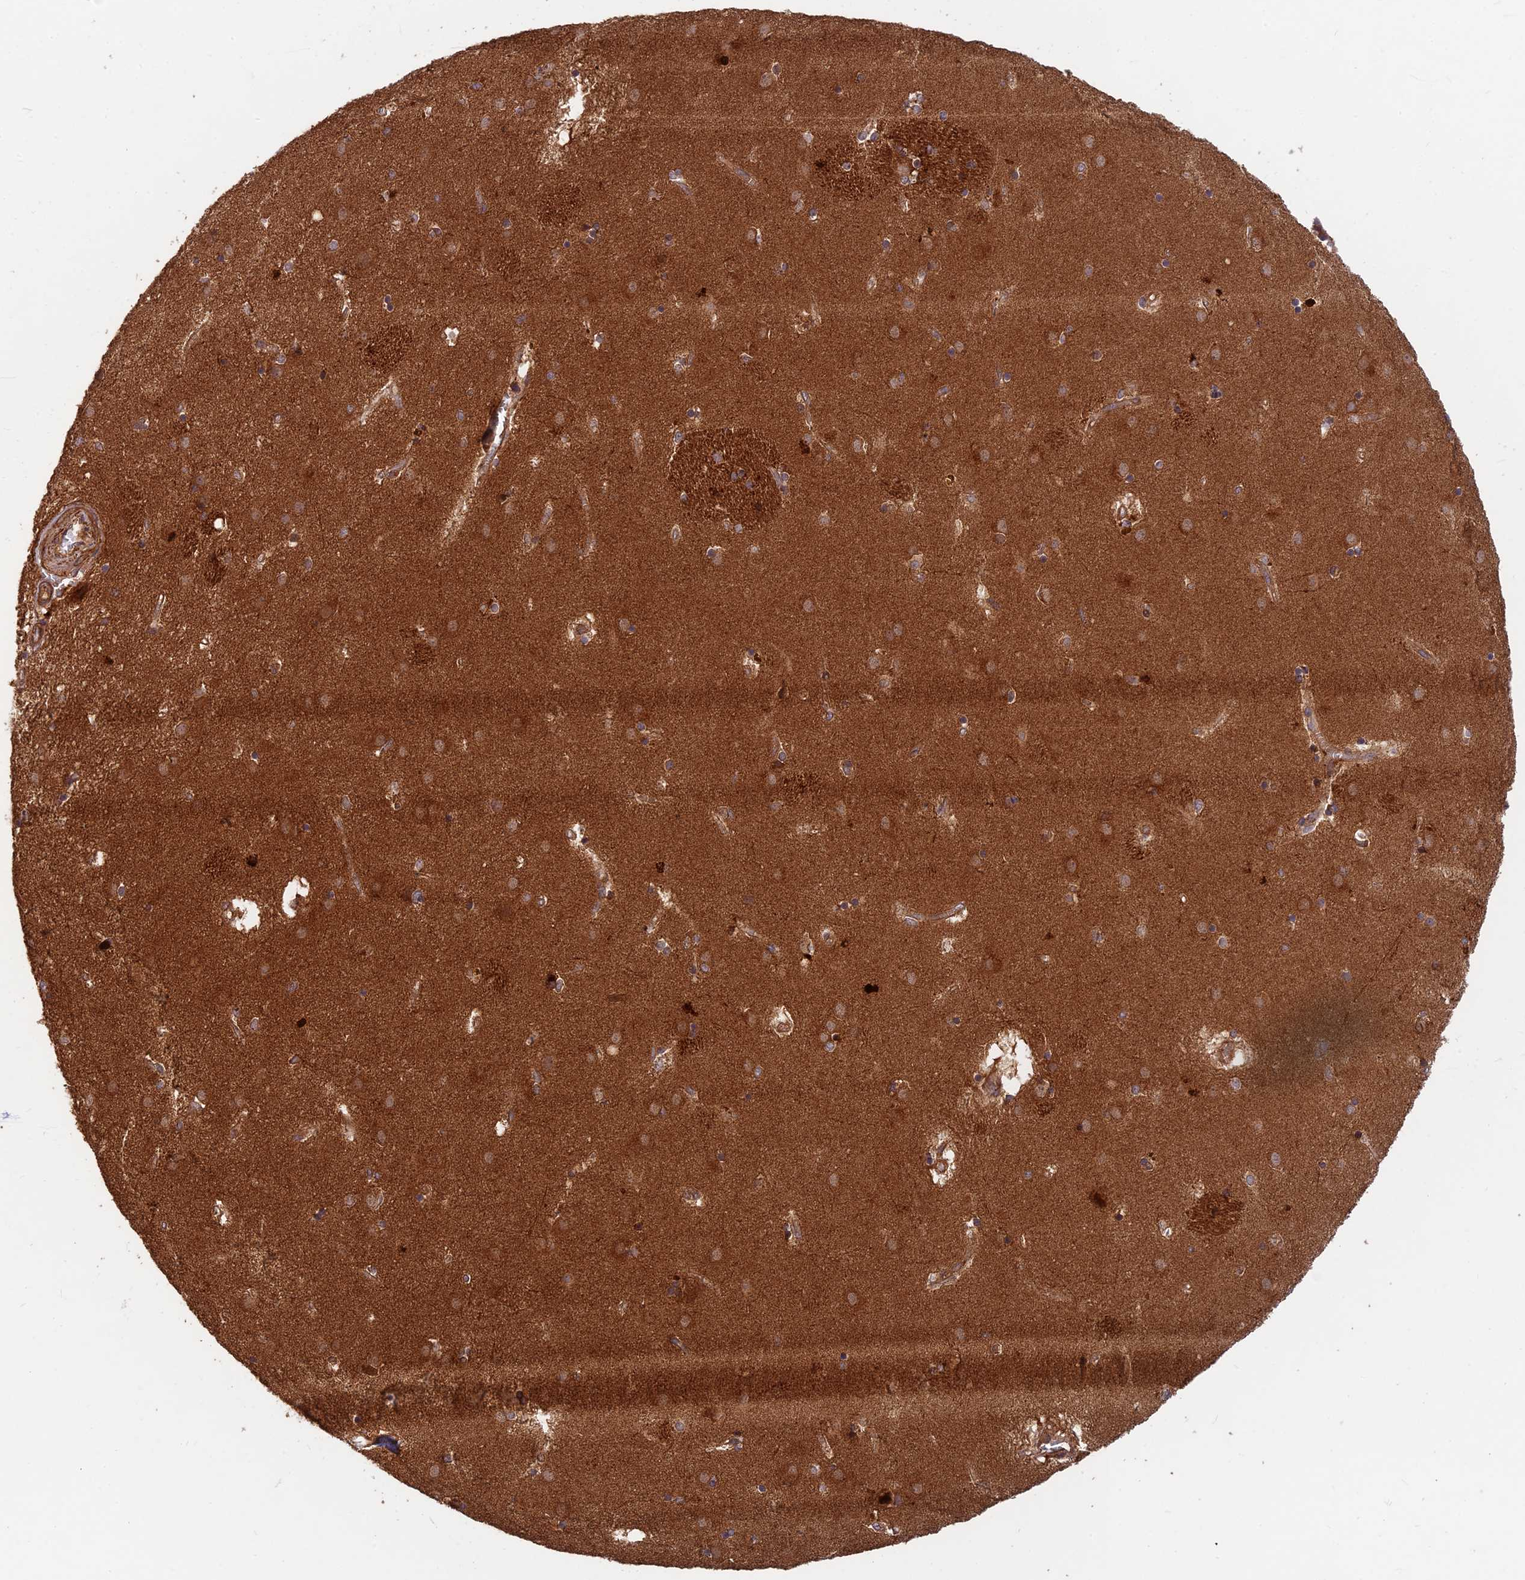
{"staining": {"intensity": "moderate", "quantity": ">75%", "location": "cytoplasmic/membranous"}, "tissue": "caudate", "cell_type": "Glial cells", "image_type": "normal", "snomed": [{"axis": "morphology", "description": "Normal tissue, NOS"}, {"axis": "topography", "description": "Lateral ventricle wall"}], "caption": "A brown stain highlights moderate cytoplasmic/membranous expression of a protein in glial cells of benign caudate.", "gene": "RELCH", "patient": {"sex": "male", "age": 70}}